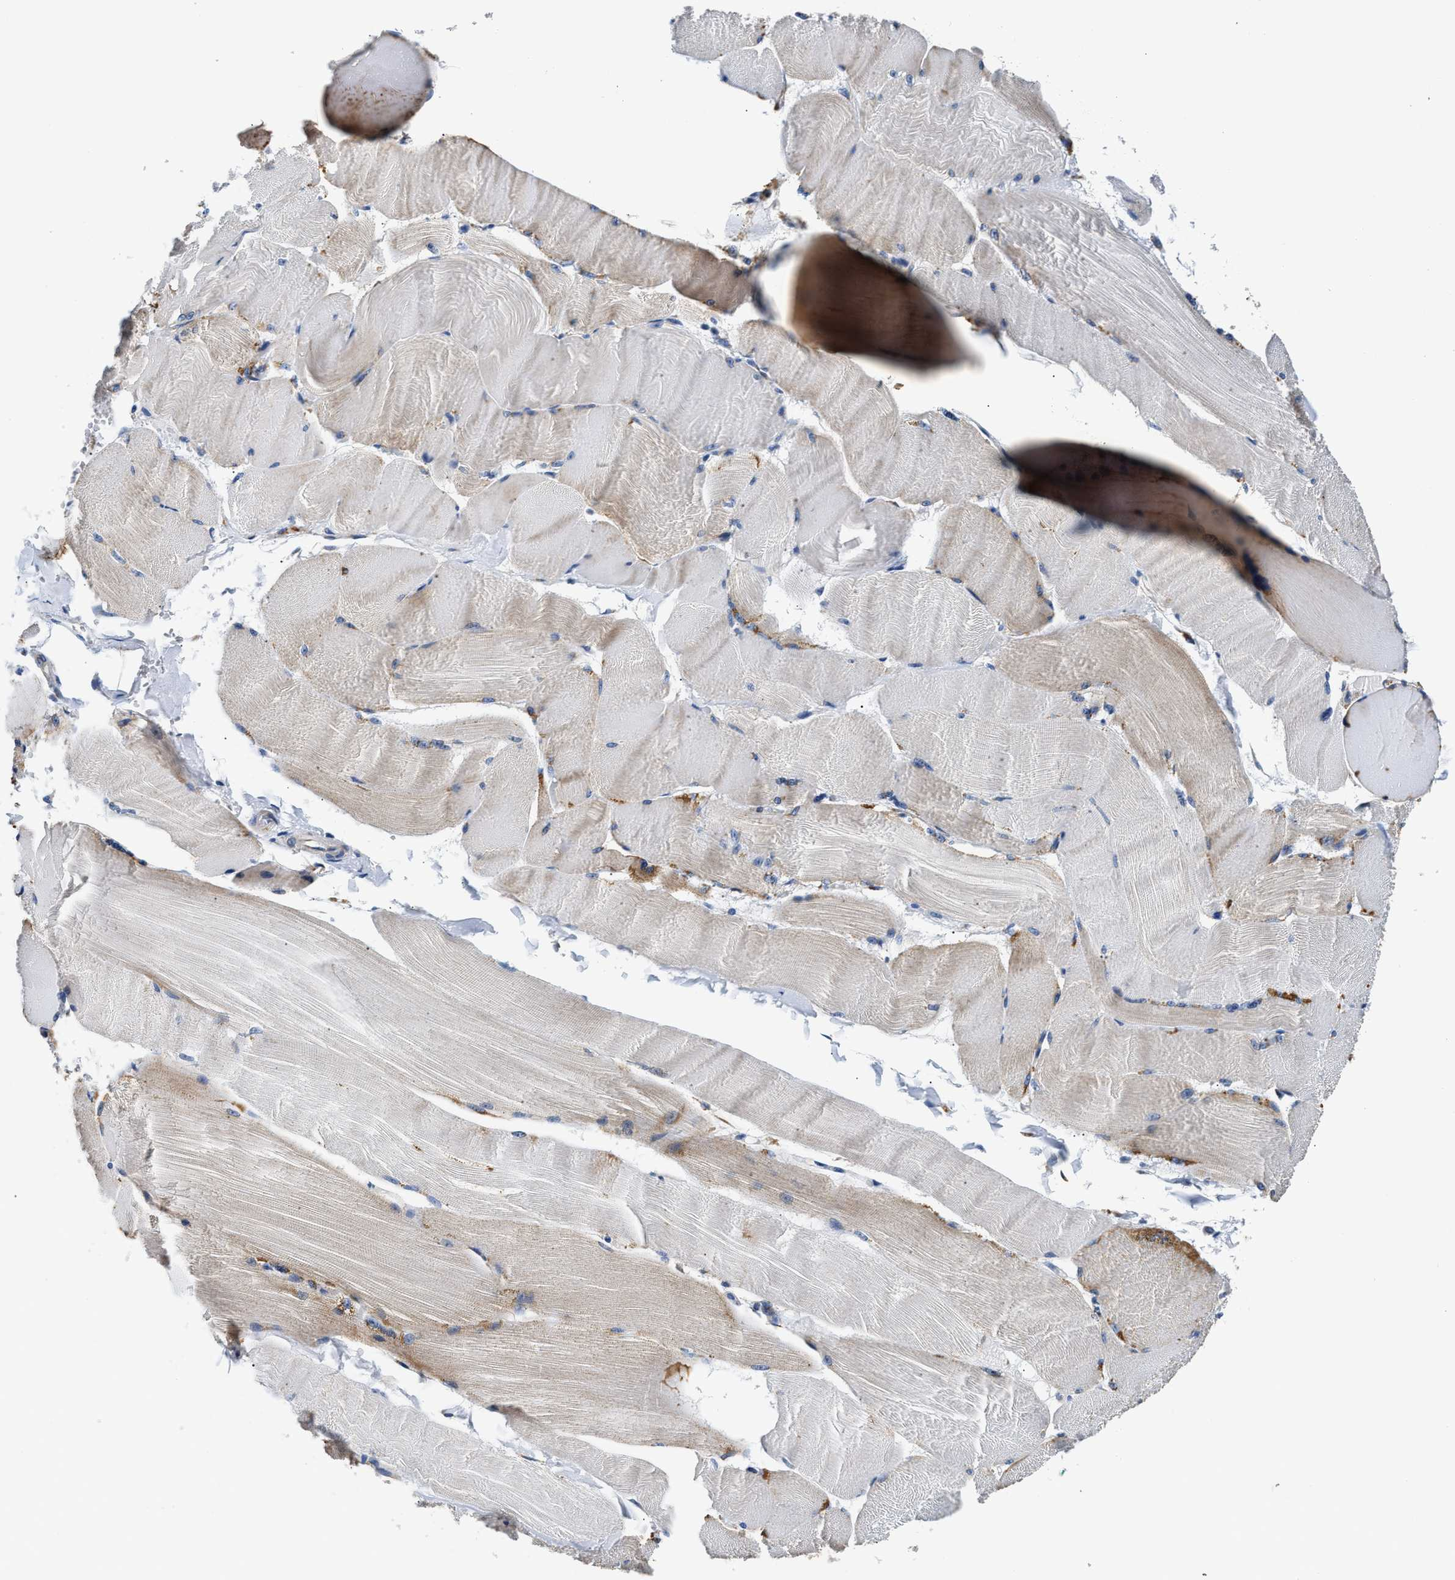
{"staining": {"intensity": "strong", "quantity": "25%-75%", "location": "cytoplasmic/membranous"}, "tissue": "skeletal muscle", "cell_type": "Myocytes", "image_type": "normal", "snomed": [{"axis": "morphology", "description": "Normal tissue, NOS"}, {"axis": "topography", "description": "Skin"}, {"axis": "topography", "description": "Skeletal muscle"}], "caption": "A brown stain labels strong cytoplasmic/membranous staining of a protein in myocytes of normal human skeletal muscle.", "gene": "ACADVL", "patient": {"sex": "male", "age": 83}}